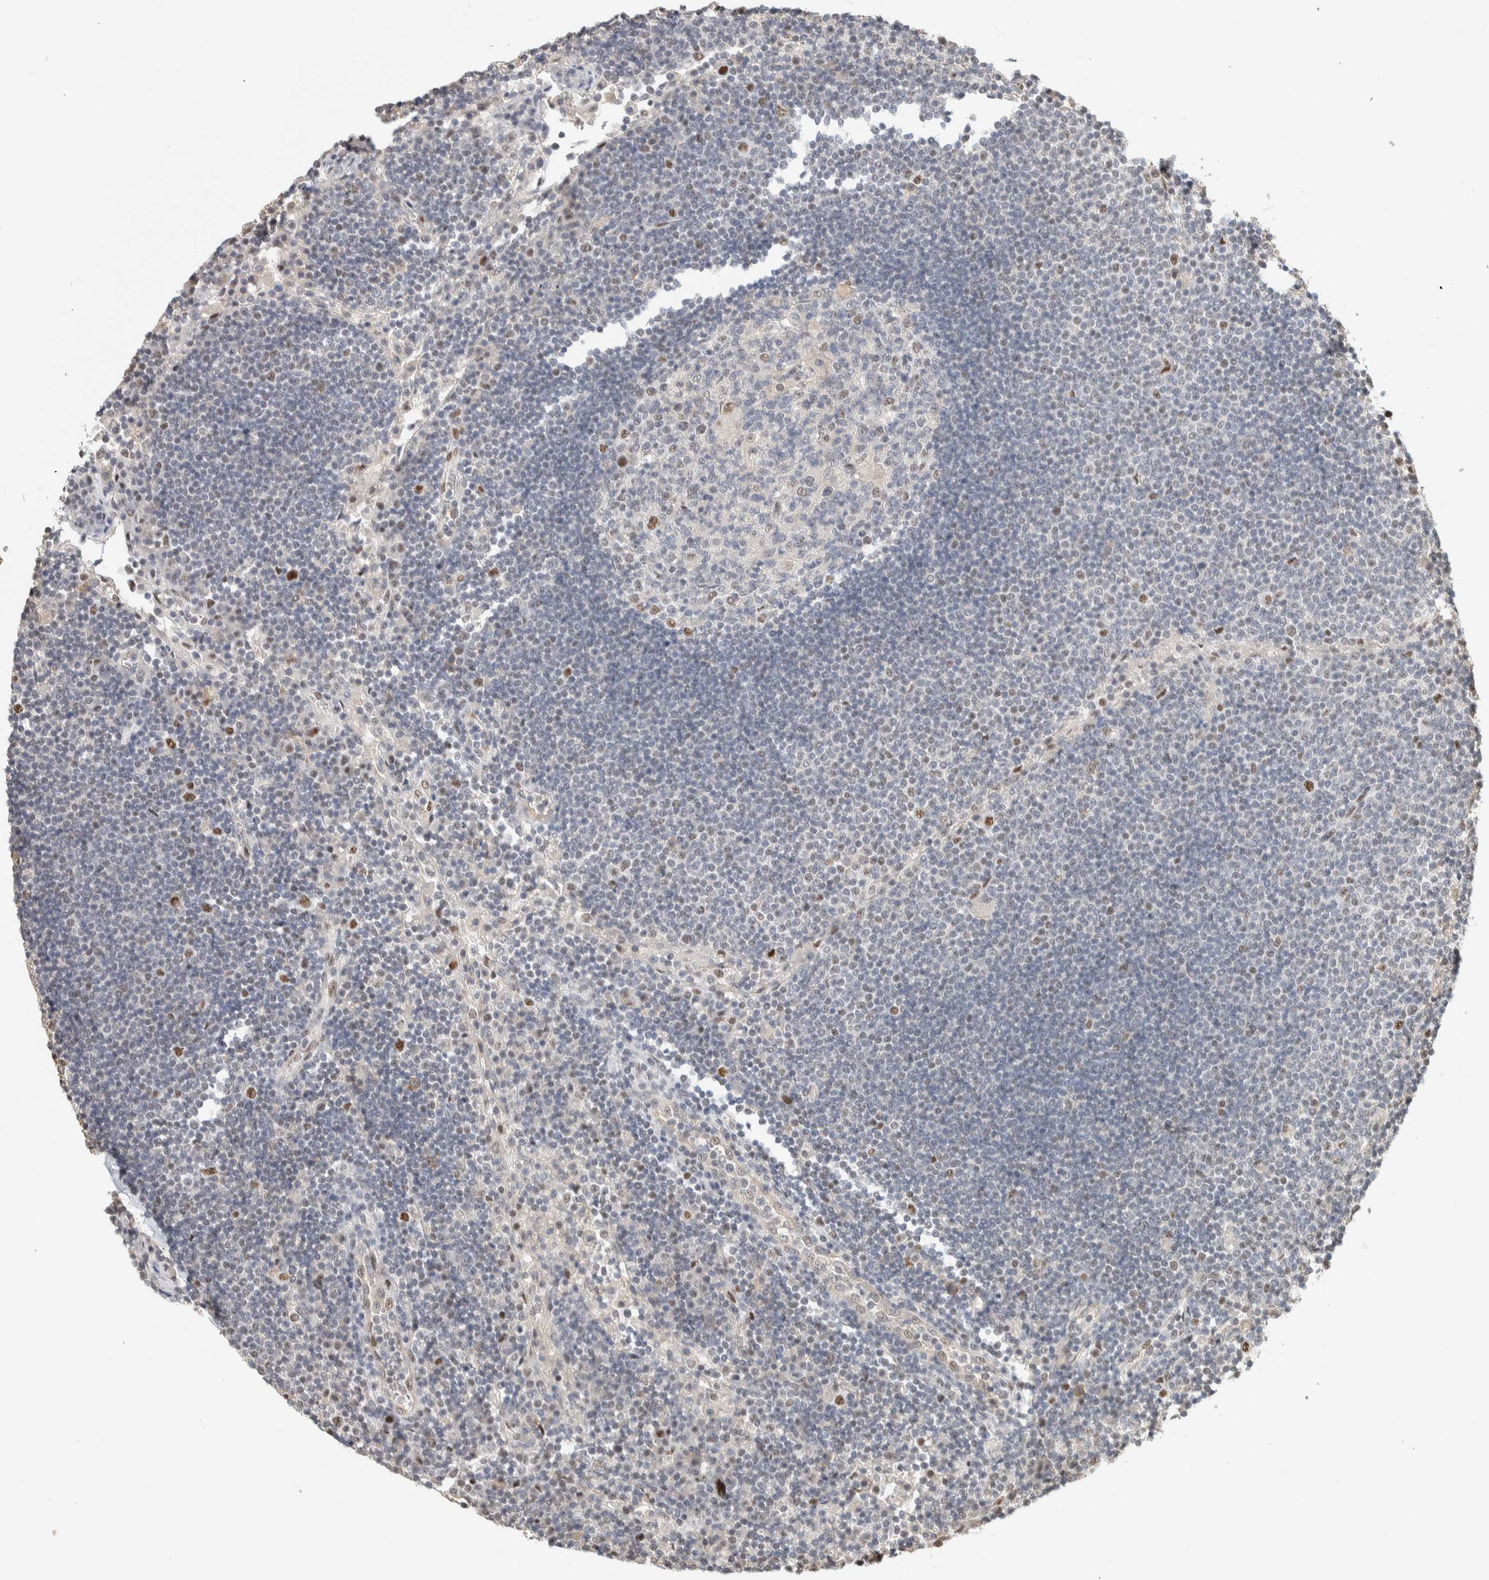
{"staining": {"intensity": "moderate", "quantity": "<25%", "location": "nuclear"}, "tissue": "lymph node", "cell_type": "Germinal center cells", "image_type": "normal", "snomed": [{"axis": "morphology", "description": "Normal tissue, NOS"}, {"axis": "topography", "description": "Lymph node"}], "caption": "A high-resolution histopathology image shows IHC staining of benign lymph node, which displays moderate nuclear expression in about <25% of germinal center cells. (DAB = brown stain, brightfield microscopy at high magnification).", "gene": "PUS7", "patient": {"sex": "female", "age": 53}}